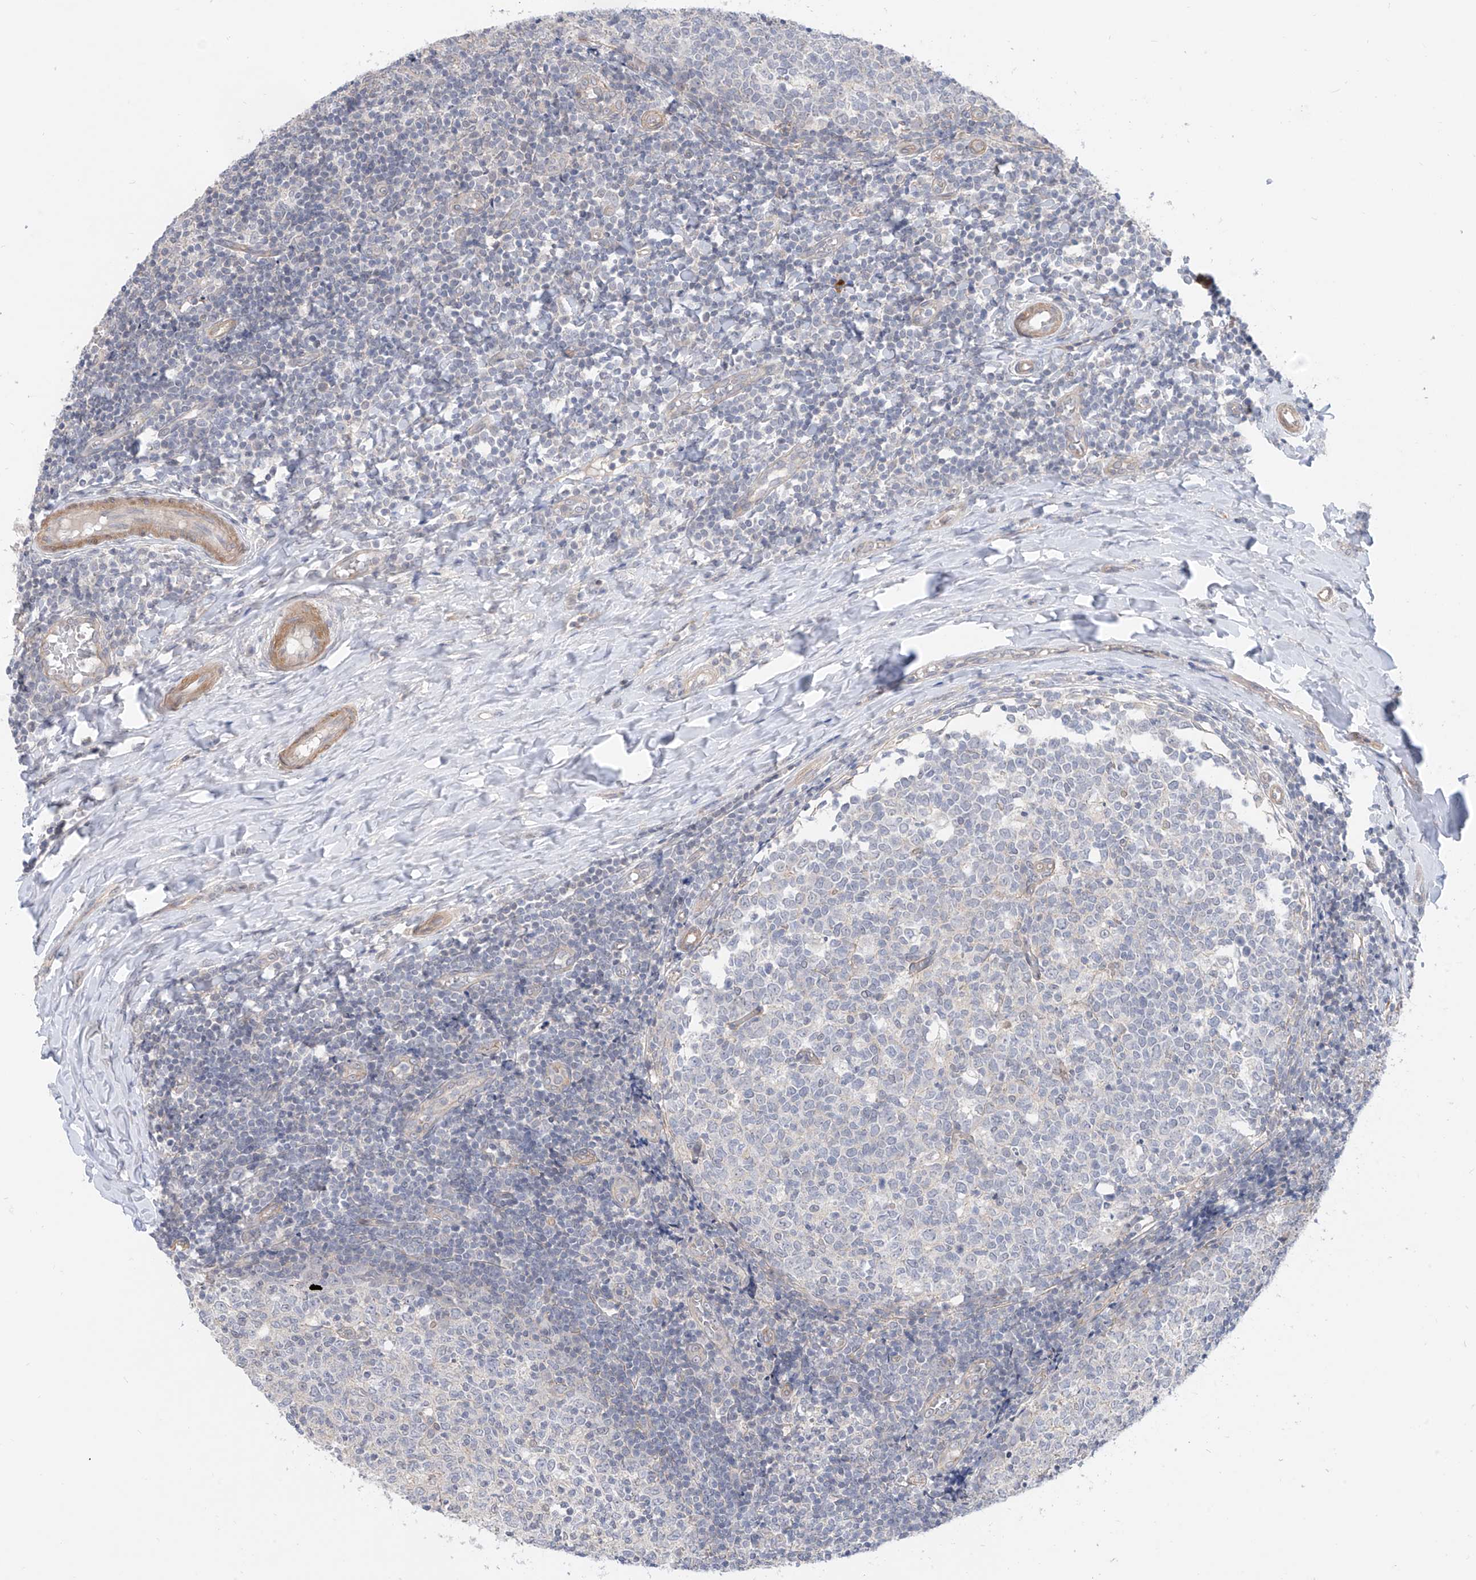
{"staining": {"intensity": "negative", "quantity": "none", "location": "none"}, "tissue": "tonsil", "cell_type": "Germinal center cells", "image_type": "normal", "snomed": [{"axis": "morphology", "description": "Normal tissue, NOS"}, {"axis": "topography", "description": "Tonsil"}], "caption": "Image shows no significant protein positivity in germinal center cells of normal tonsil.", "gene": "ABLIM2", "patient": {"sex": "female", "age": 19}}